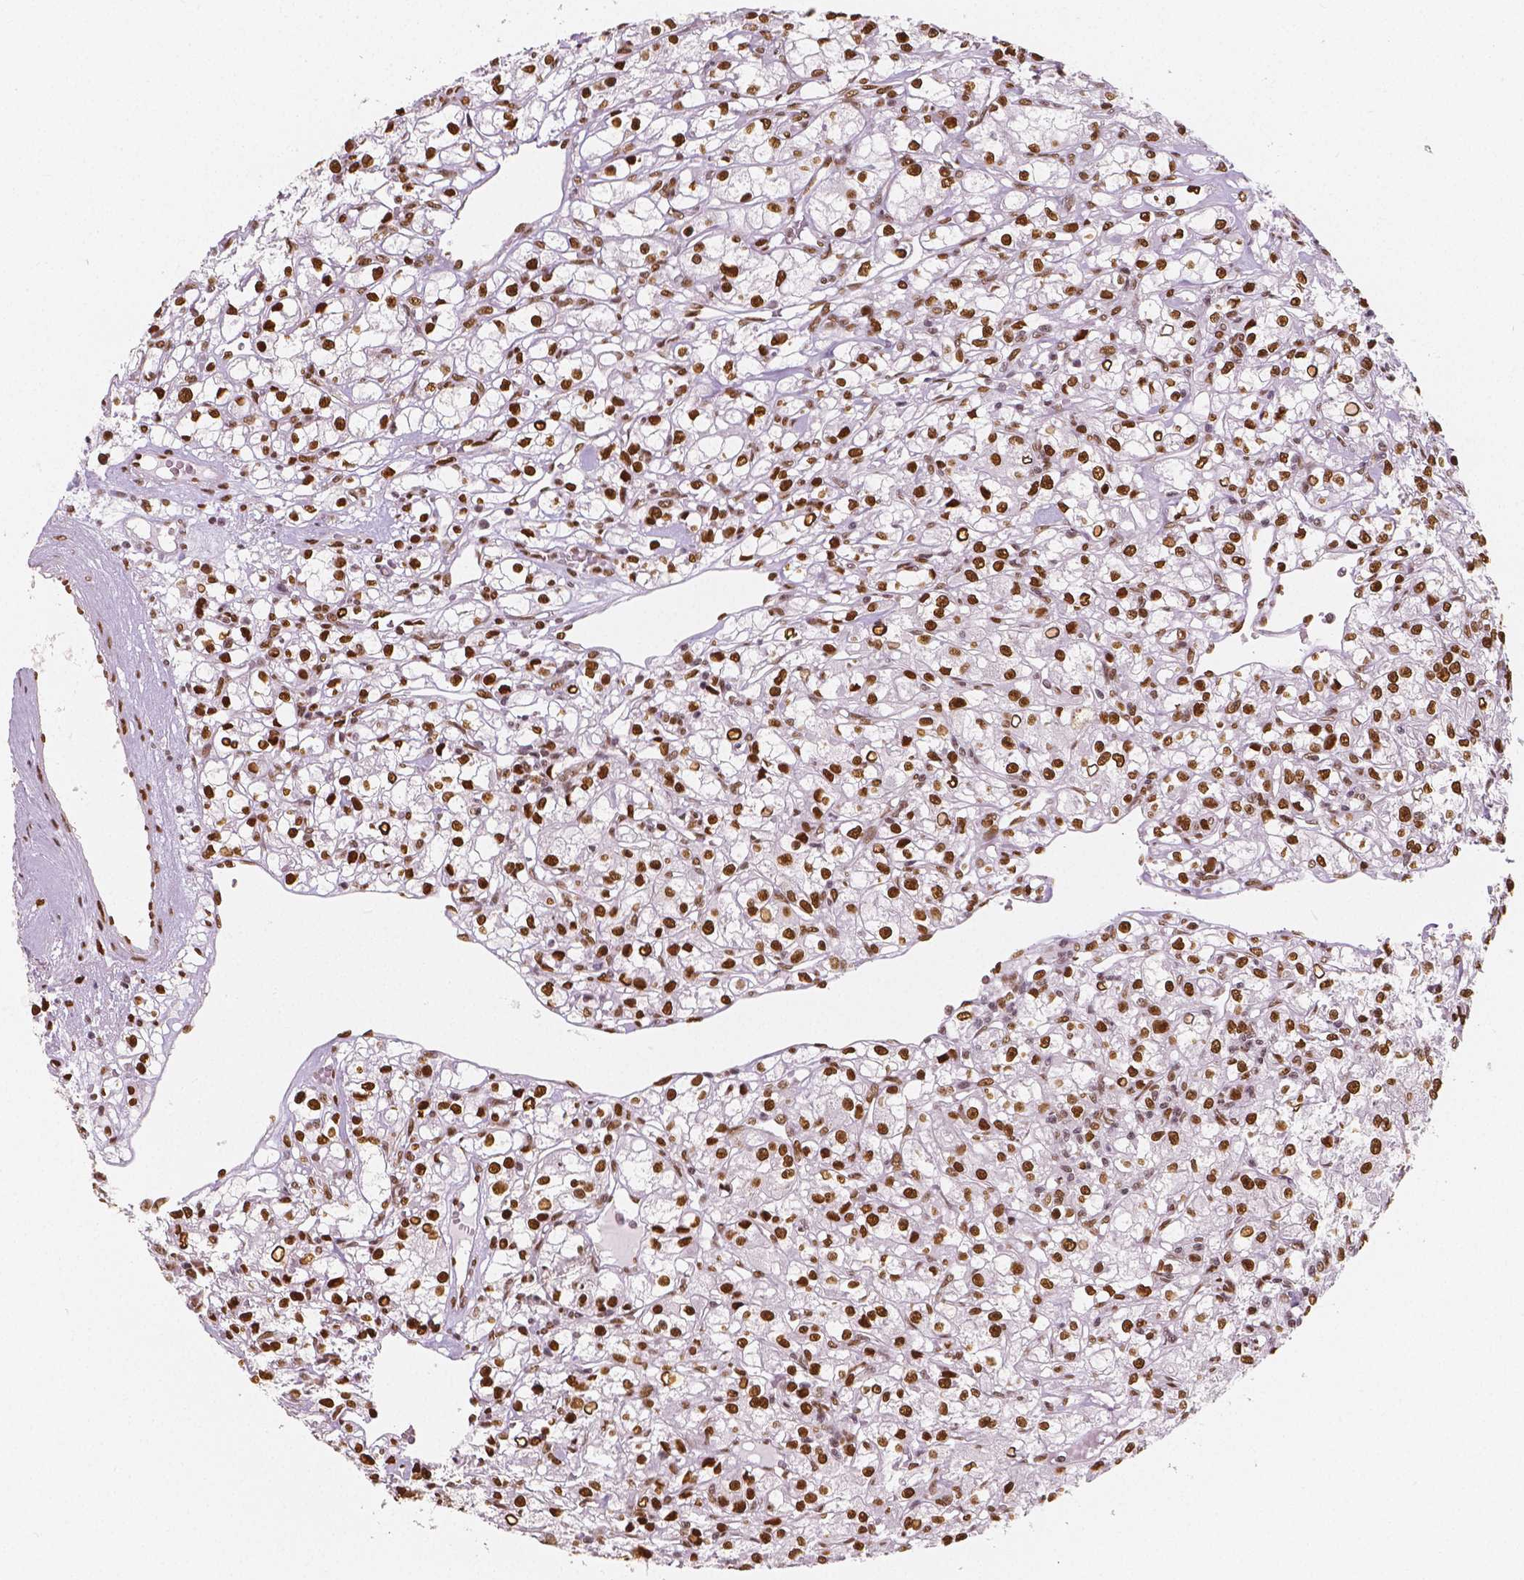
{"staining": {"intensity": "moderate", "quantity": ">75%", "location": "nuclear"}, "tissue": "renal cancer", "cell_type": "Tumor cells", "image_type": "cancer", "snomed": [{"axis": "morphology", "description": "Adenocarcinoma, NOS"}, {"axis": "topography", "description": "Kidney"}], "caption": "Tumor cells exhibit medium levels of moderate nuclear staining in approximately >75% of cells in human renal cancer.", "gene": "NUCKS1", "patient": {"sex": "female", "age": 59}}